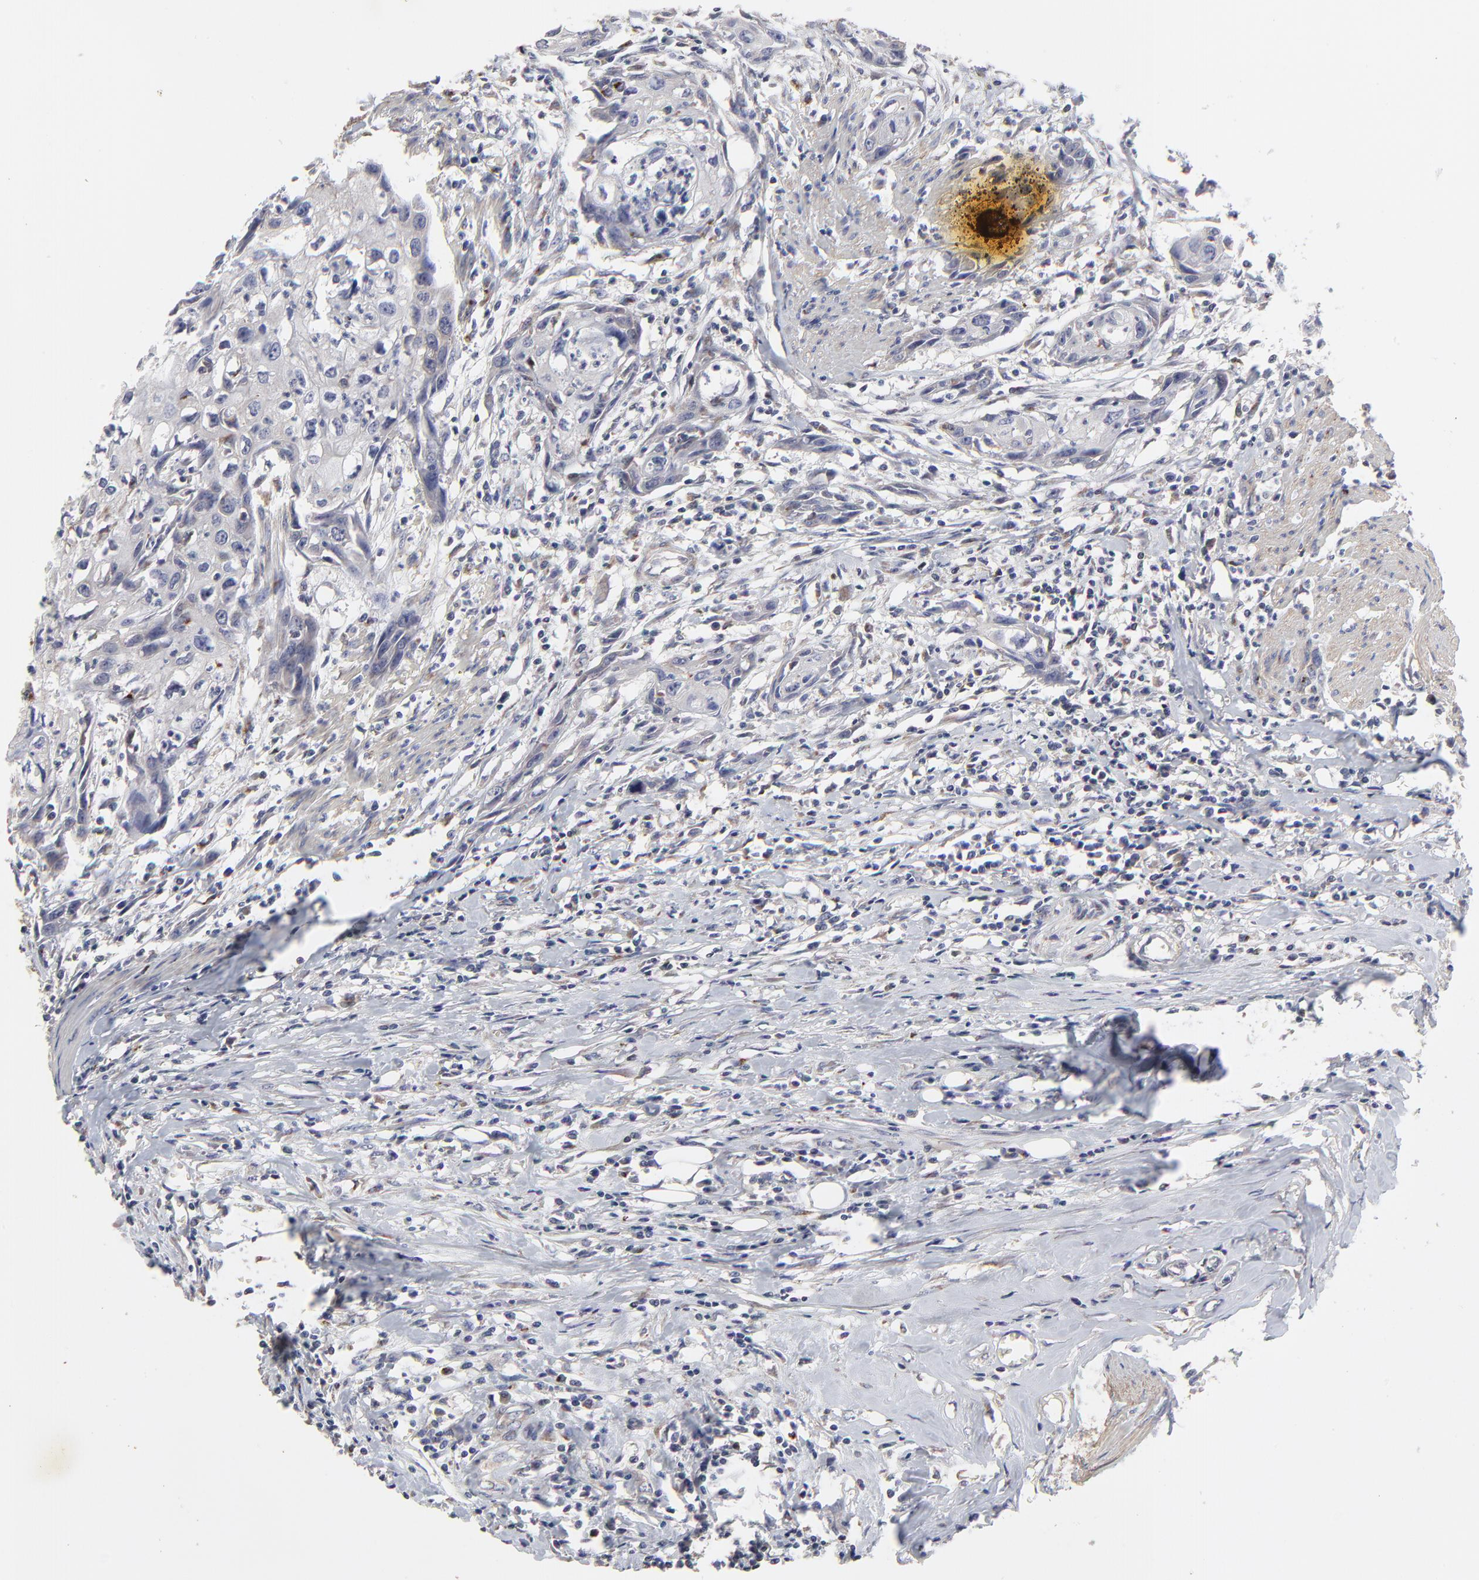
{"staining": {"intensity": "negative", "quantity": "none", "location": "none"}, "tissue": "urothelial cancer", "cell_type": "Tumor cells", "image_type": "cancer", "snomed": [{"axis": "morphology", "description": "Urothelial carcinoma, High grade"}, {"axis": "topography", "description": "Urinary bladder"}], "caption": "Immunohistochemical staining of human urothelial cancer shows no significant expression in tumor cells. Nuclei are stained in blue.", "gene": "ELP2", "patient": {"sex": "male", "age": 54}}